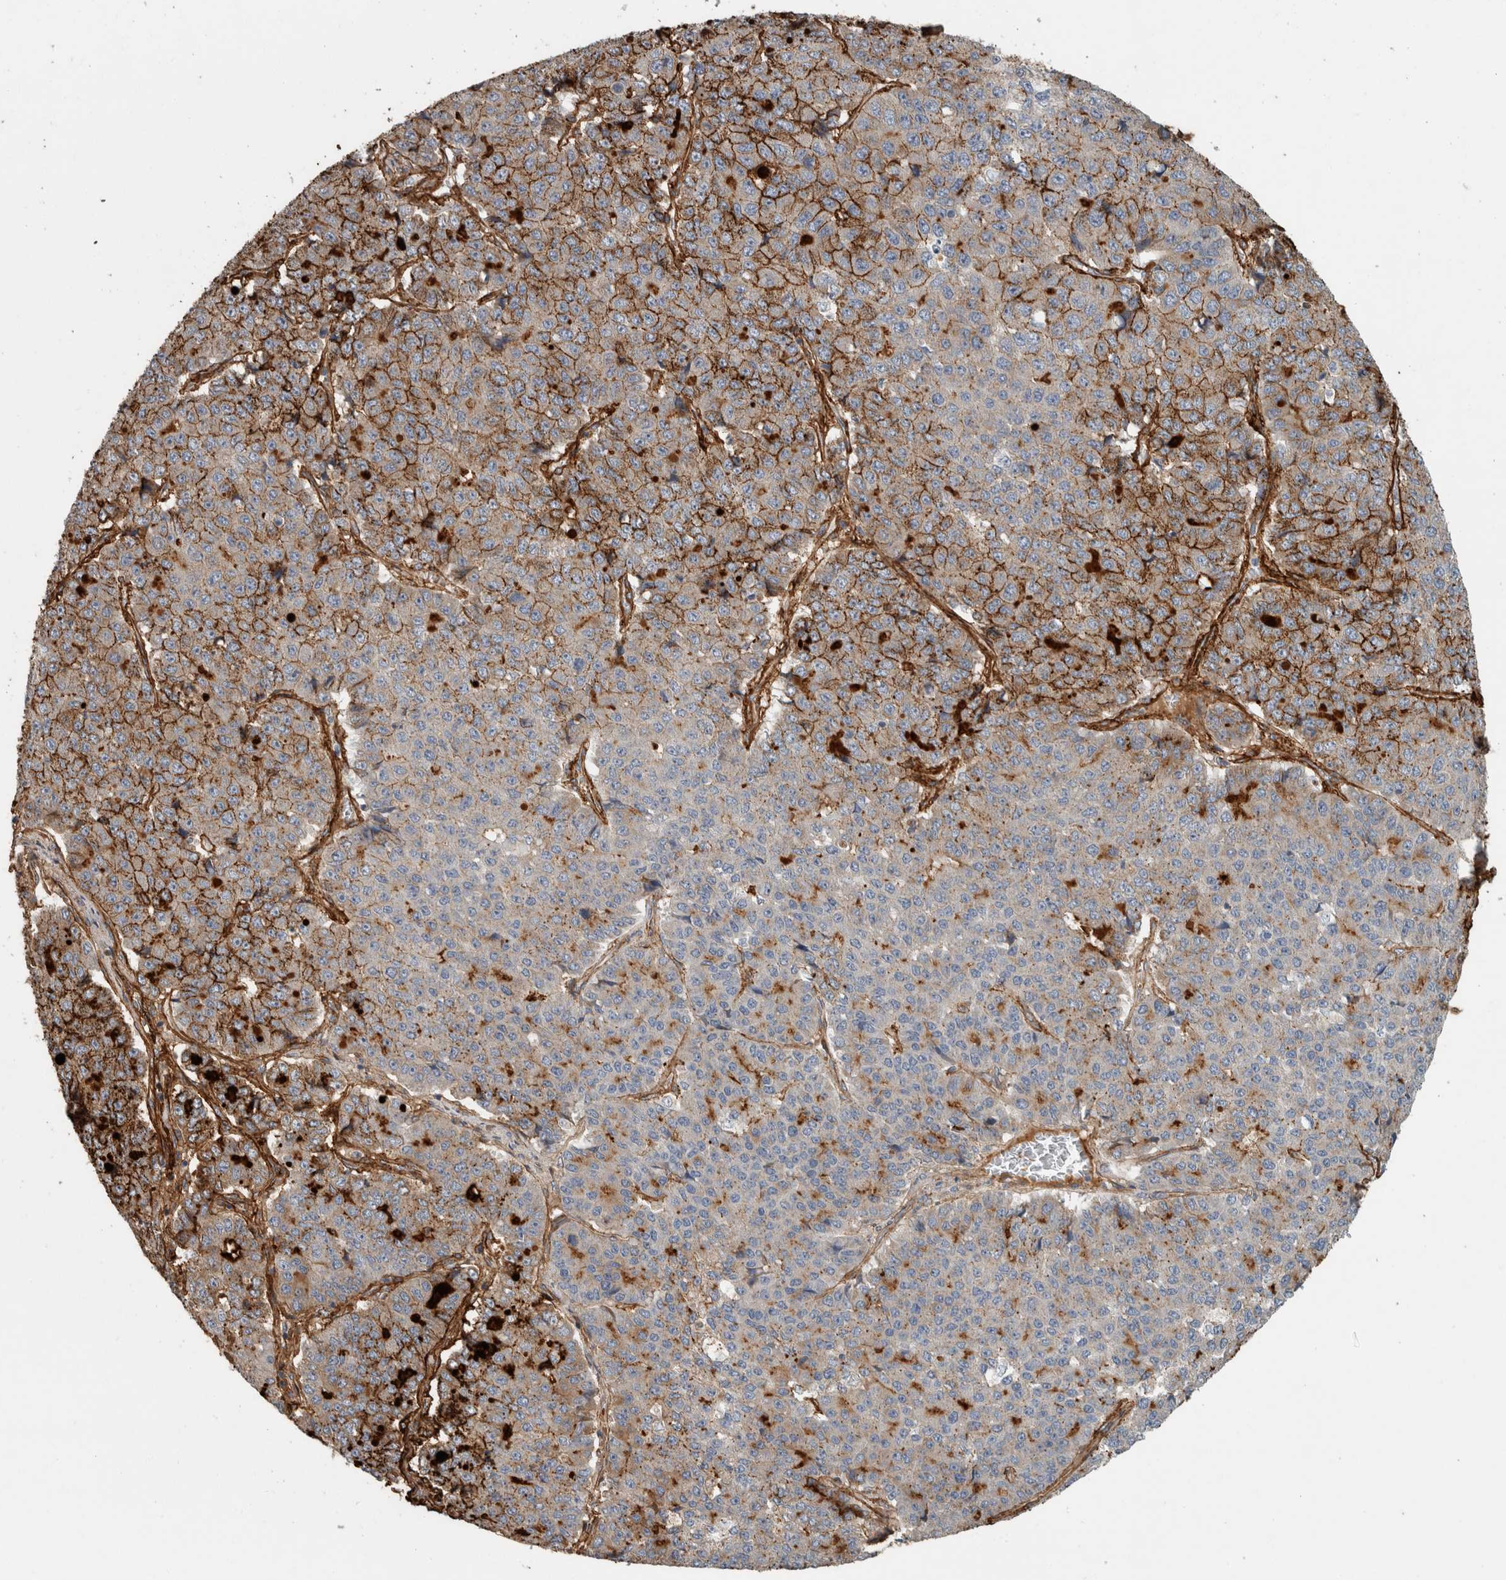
{"staining": {"intensity": "strong", "quantity": "25%-75%", "location": "cytoplasmic/membranous"}, "tissue": "pancreatic cancer", "cell_type": "Tumor cells", "image_type": "cancer", "snomed": [{"axis": "morphology", "description": "Adenocarcinoma, NOS"}, {"axis": "topography", "description": "Pancreas"}], "caption": "The micrograph reveals a brown stain indicating the presence of a protein in the cytoplasmic/membranous of tumor cells in adenocarcinoma (pancreatic).", "gene": "FN1", "patient": {"sex": "male", "age": 50}}